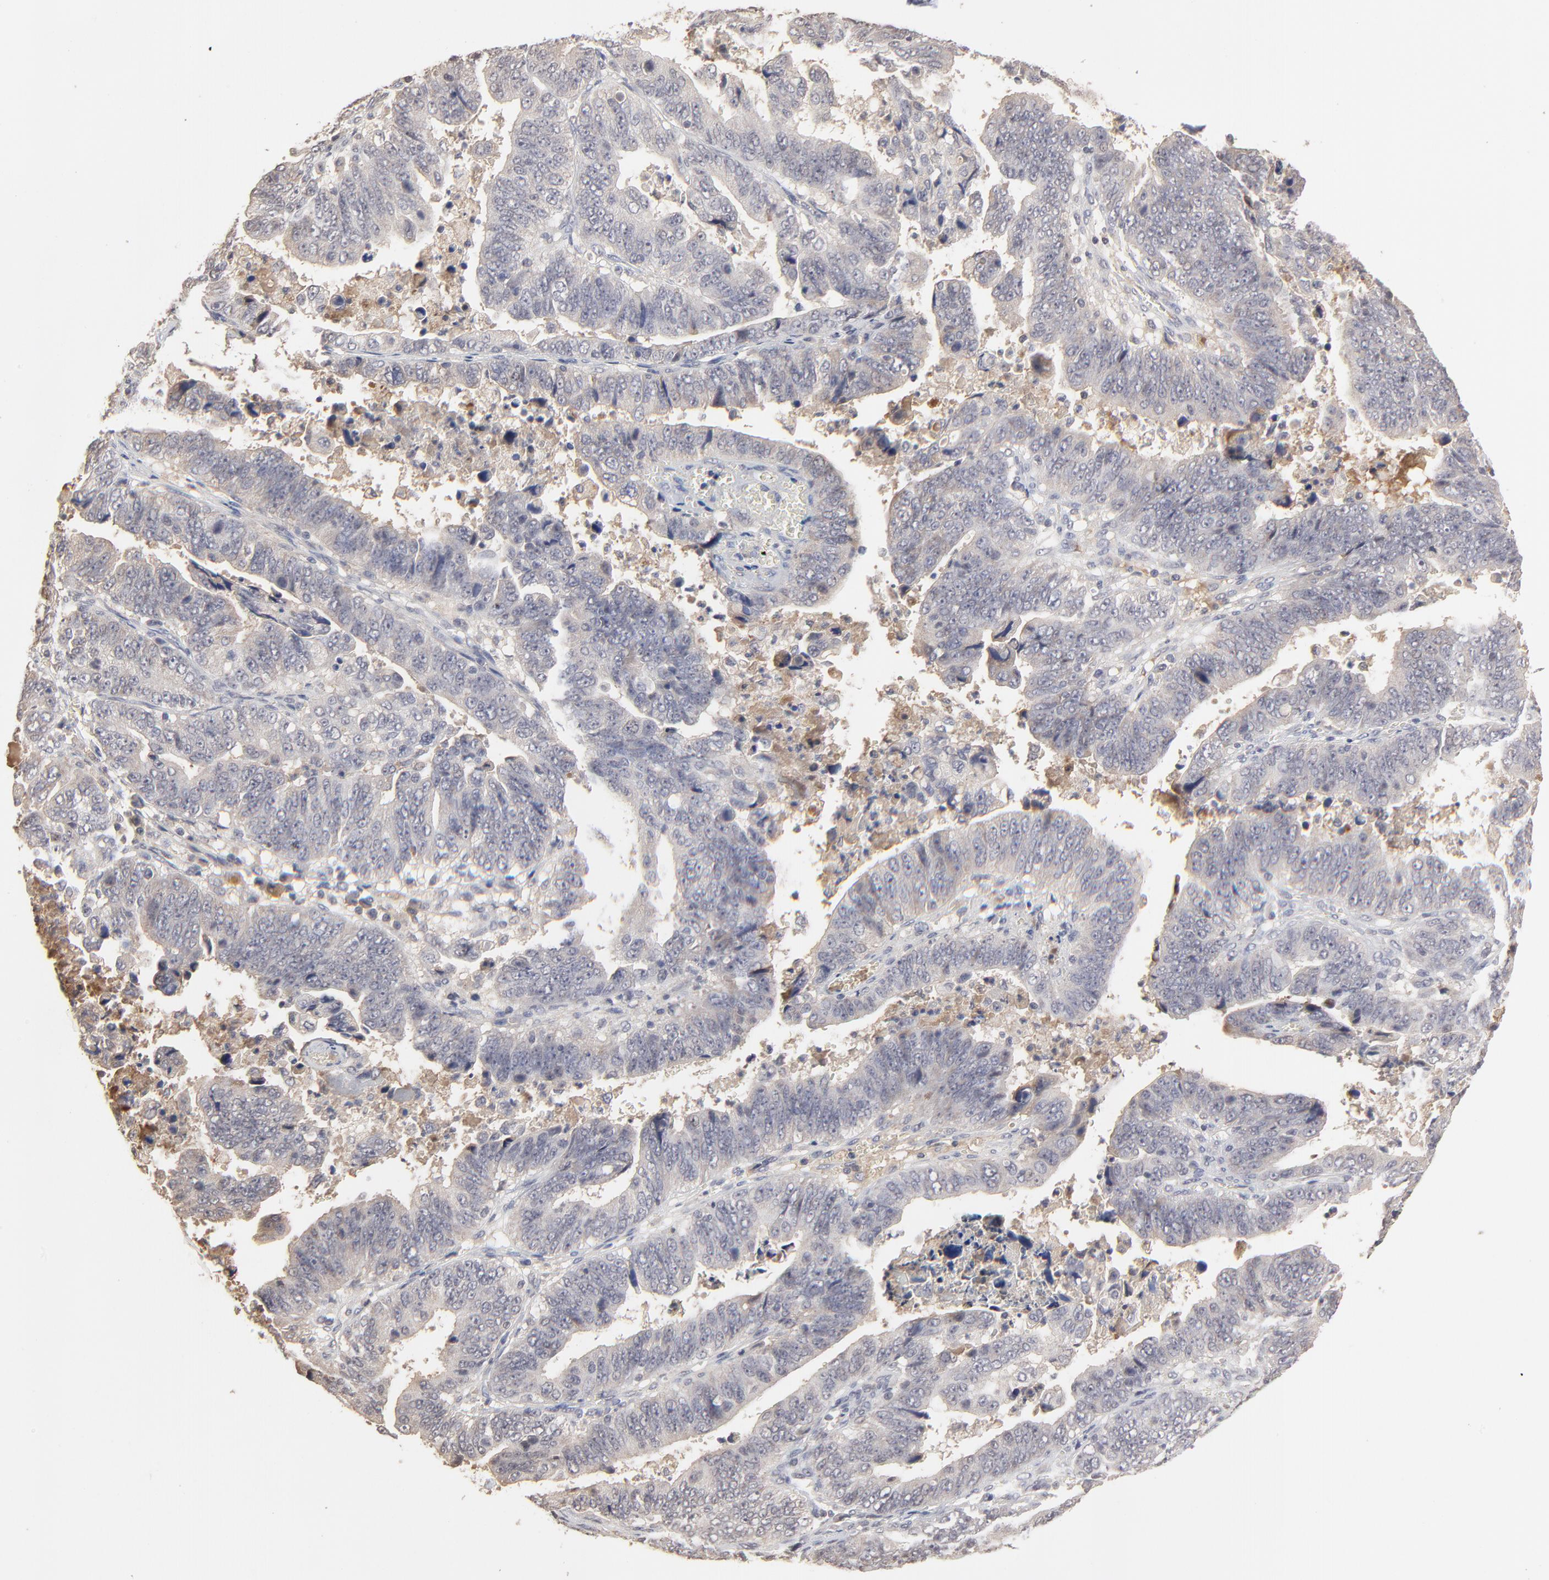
{"staining": {"intensity": "negative", "quantity": "none", "location": "none"}, "tissue": "stomach cancer", "cell_type": "Tumor cells", "image_type": "cancer", "snomed": [{"axis": "morphology", "description": "Adenocarcinoma, NOS"}, {"axis": "topography", "description": "Stomach, upper"}], "caption": "Tumor cells show no significant protein positivity in stomach cancer.", "gene": "VPREB3", "patient": {"sex": "female", "age": 50}}